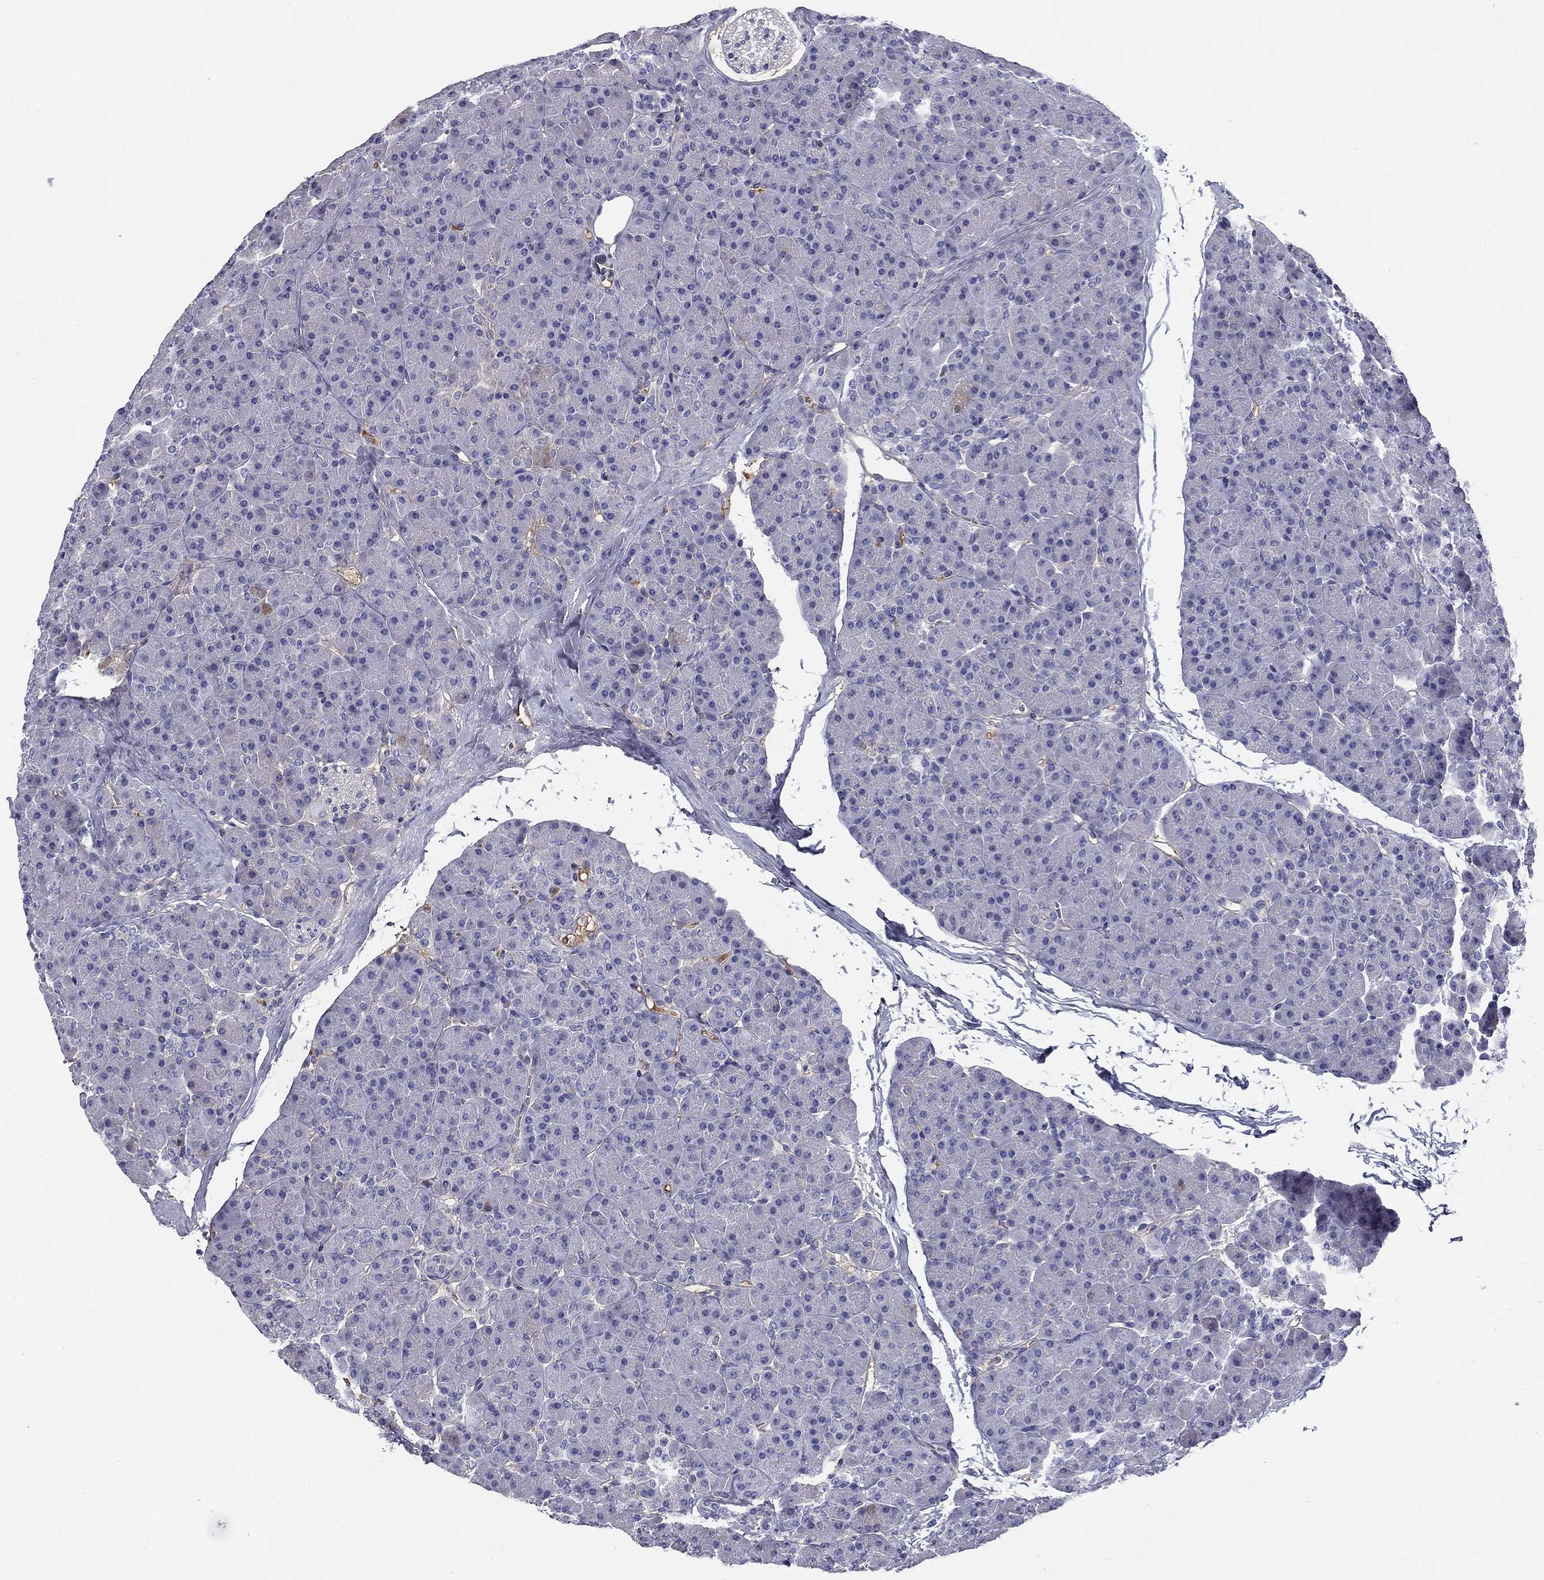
{"staining": {"intensity": "negative", "quantity": "none", "location": "none"}, "tissue": "pancreas", "cell_type": "Exocrine glandular cells", "image_type": "normal", "snomed": [{"axis": "morphology", "description": "Normal tissue, NOS"}, {"axis": "topography", "description": "Pancreas"}], "caption": "Human pancreas stained for a protein using immunohistochemistry exhibits no staining in exocrine glandular cells.", "gene": "CPLX4", "patient": {"sex": "female", "age": 44}}